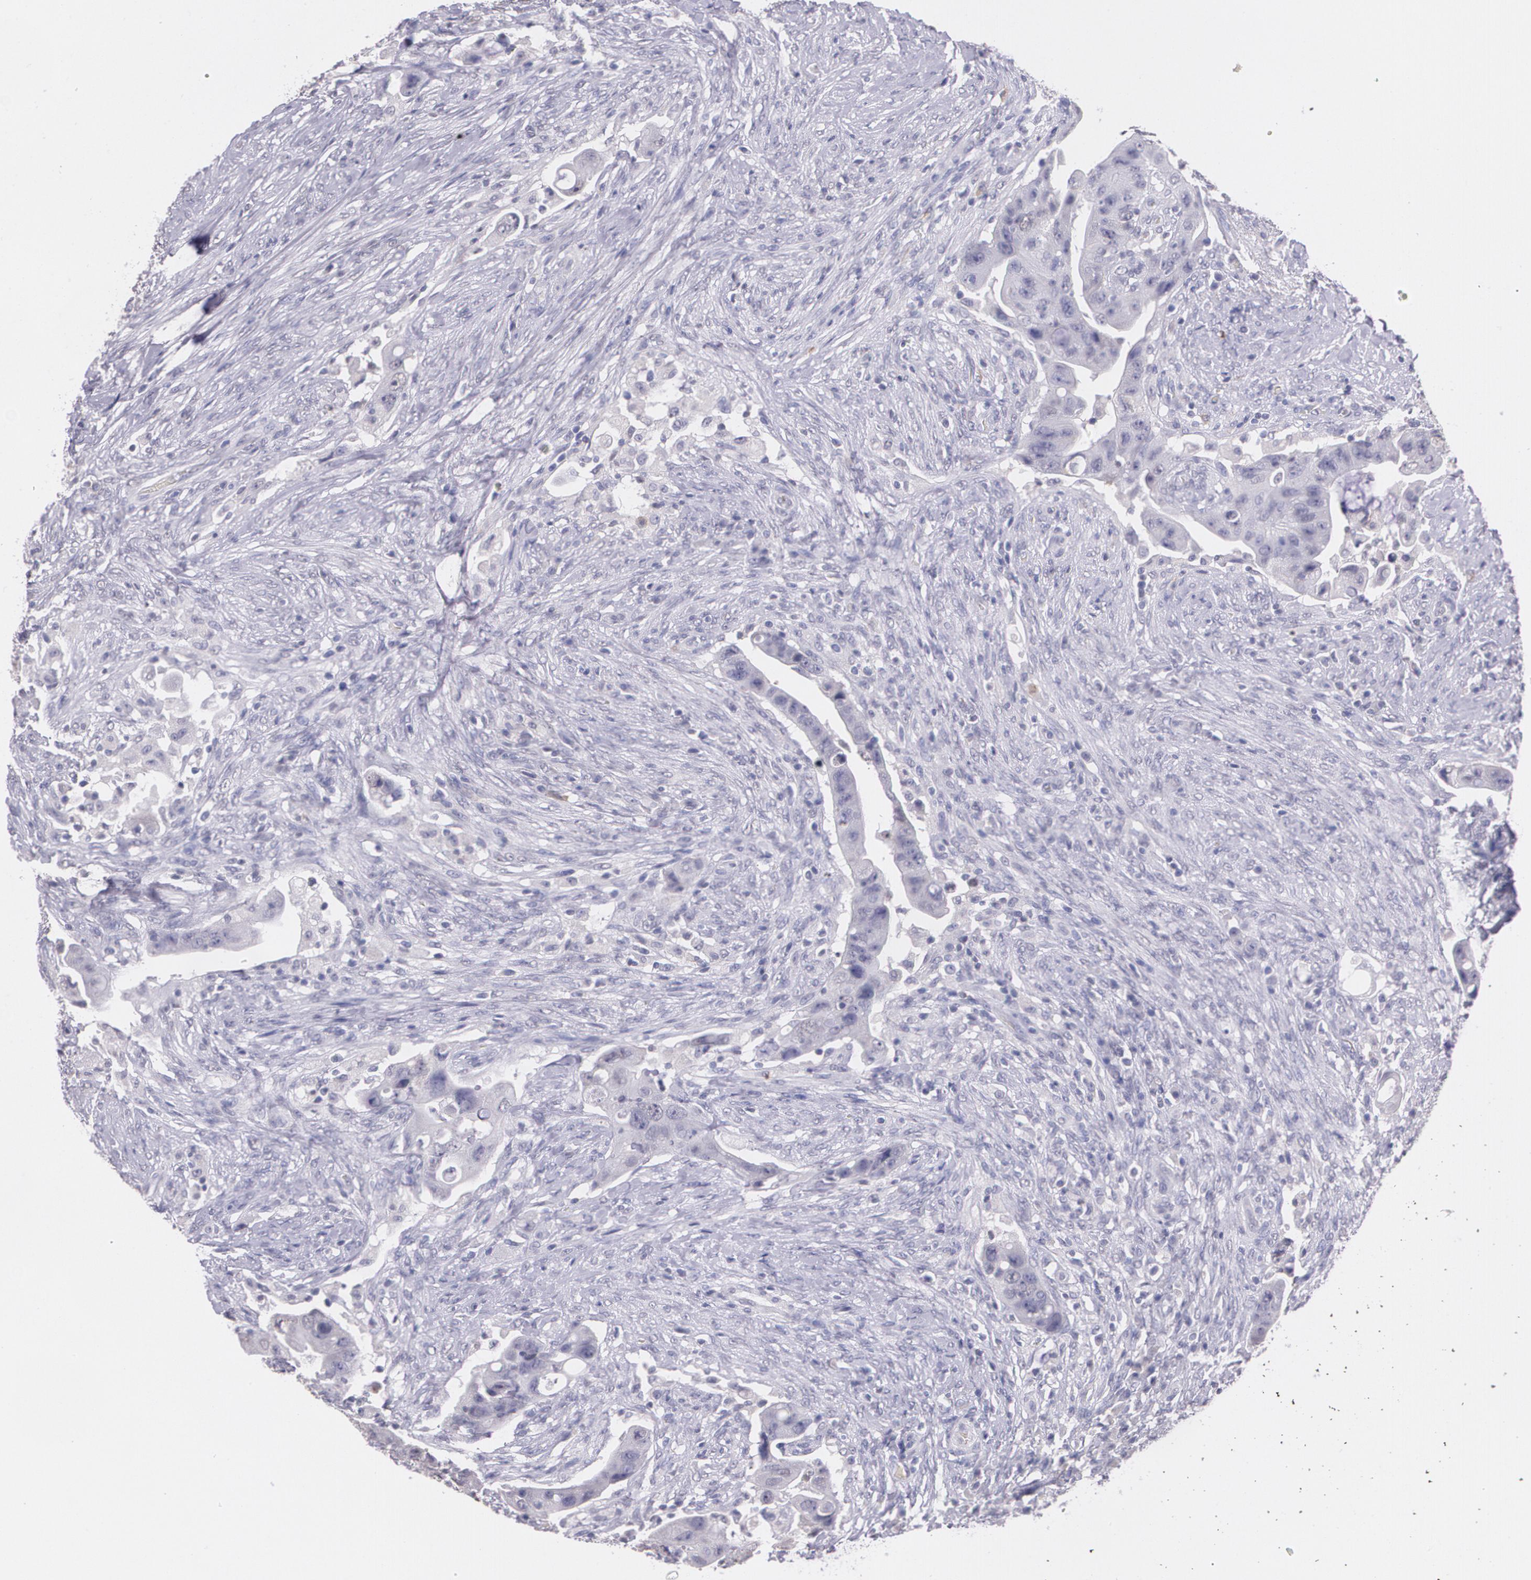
{"staining": {"intensity": "negative", "quantity": "none", "location": "none"}, "tissue": "colorectal cancer", "cell_type": "Tumor cells", "image_type": "cancer", "snomed": [{"axis": "morphology", "description": "Adenocarcinoma, NOS"}, {"axis": "topography", "description": "Rectum"}], "caption": "Image shows no significant protein staining in tumor cells of colorectal adenocarcinoma.", "gene": "RTN1", "patient": {"sex": "female", "age": 71}}